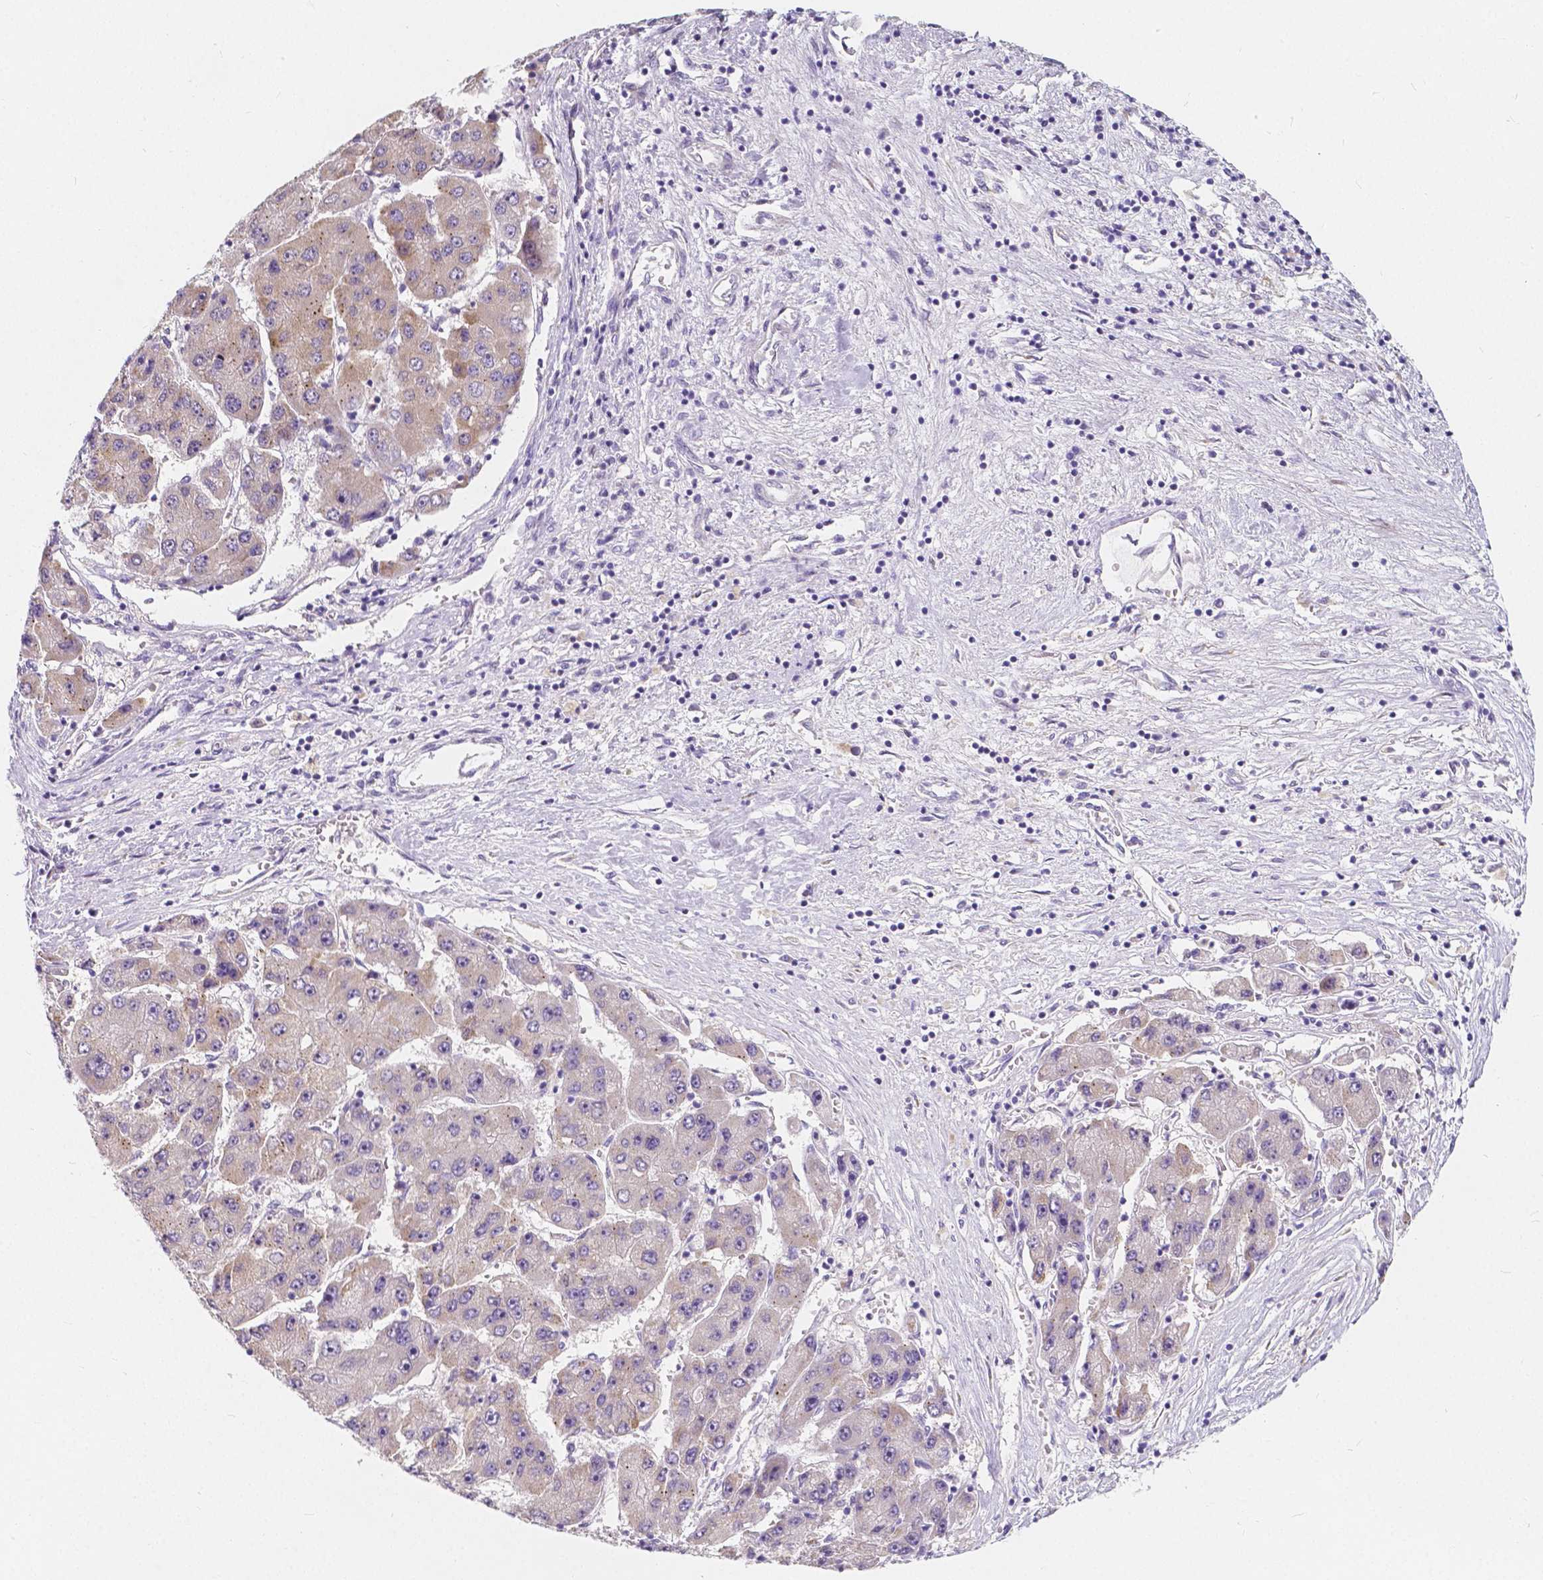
{"staining": {"intensity": "weak", "quantity": "<25%", "location": "cytoplasmic/membranous"}, "tissue": "liver cancer", "cell_type": "Tumor cells", "image_type": "cancer", "snomed": [{"axis": "morphology", "description": "Carcinoma, Hepatocellular, NOS"}, {"axis": "topography", "description": "Liver"}], "caption": "Human hepatocellular carcinoma (liver) stained for a protein using immunohistochemistry (IHC) demonstrates no staining in tumor cells.", "gene": "RNF186", "patient": {"sex": "female", "age": 61}}